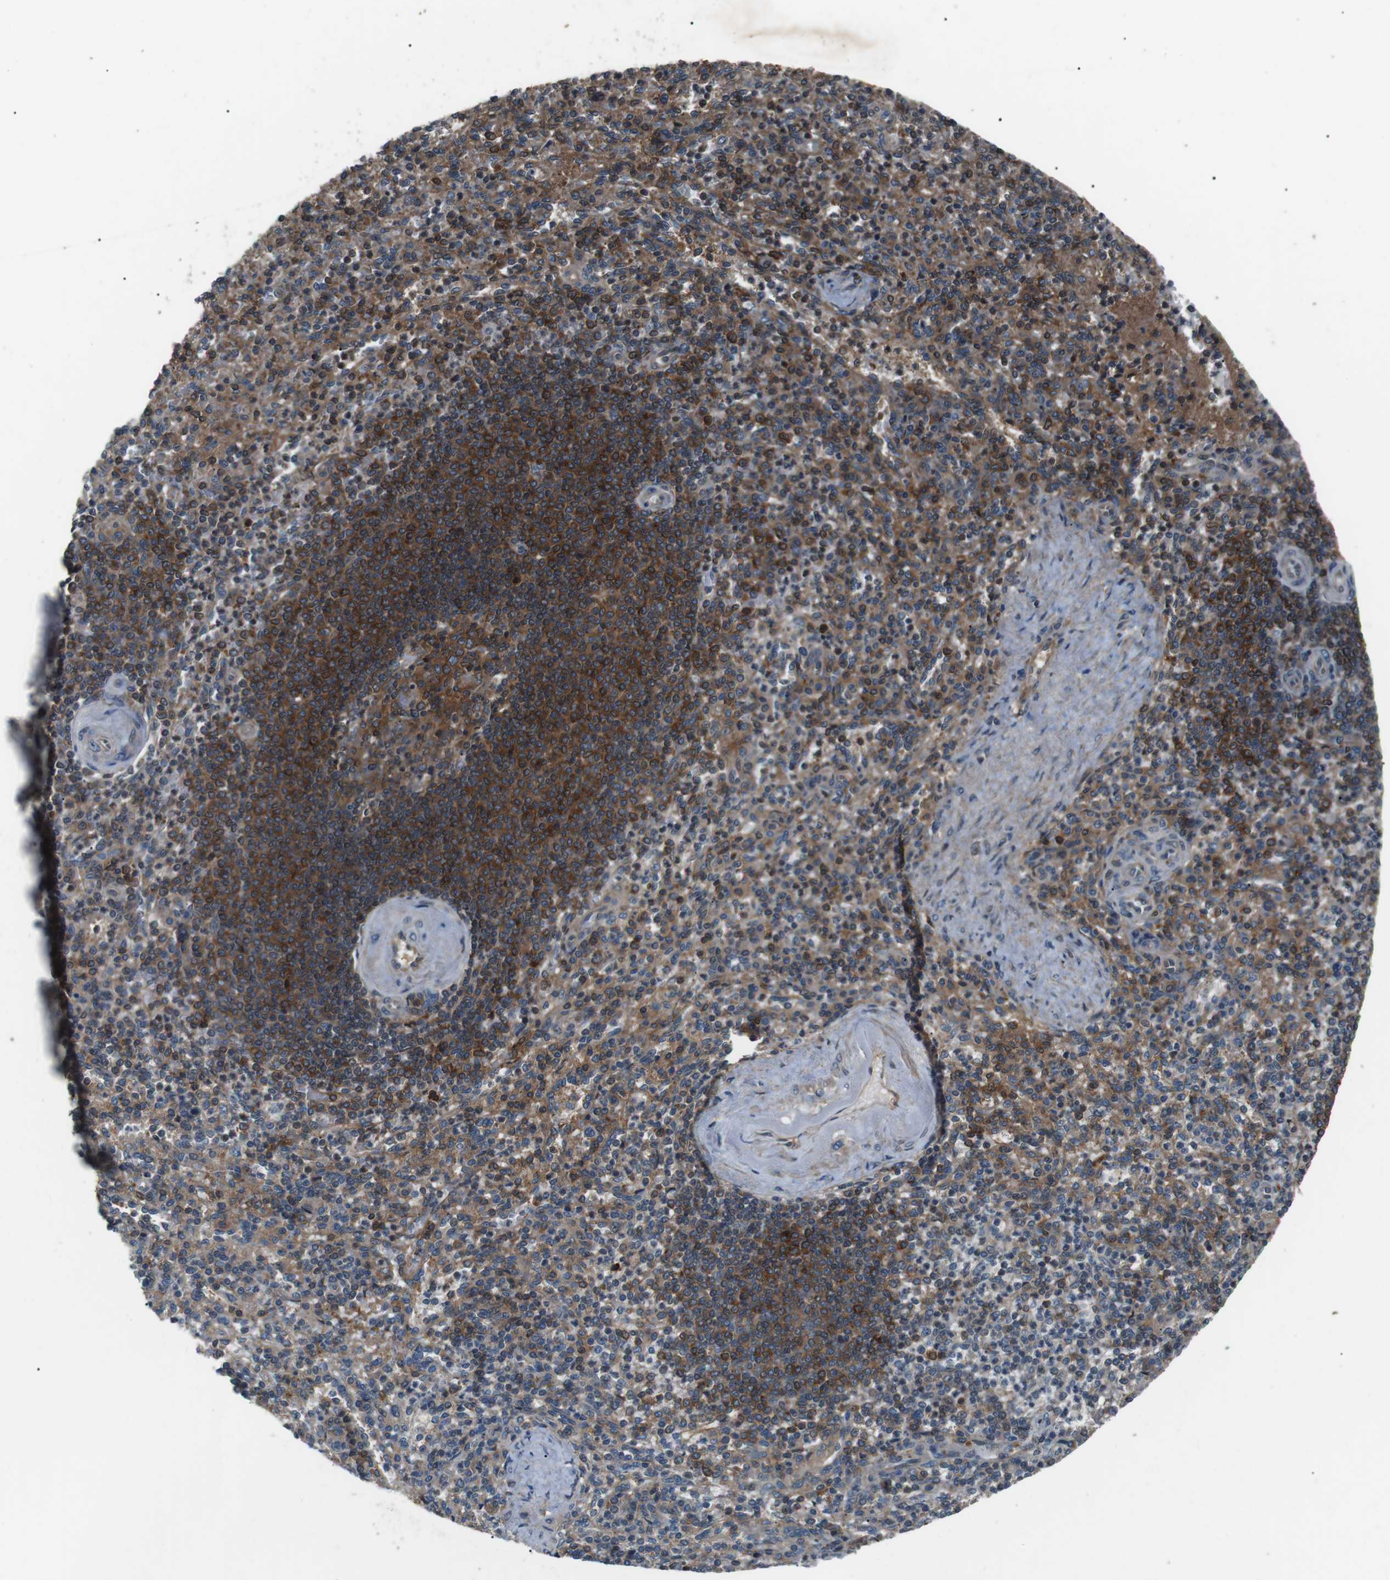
{"staining": {"intensity": "moderate", "quantity": ">75%", "location": "cytoplasmic/membranous"}, "tissue": "spleen", "cell_type": "Cells in red pulp", "image_type": "normal", "snomed": [{"axis": "morphology", "description": "Normal tissue, NOS"}, {"axis": "topography", "description": "Spleen"}], "caption": "This is a histology image of IHC staining of unremarkable spleen, which shows moderate positivity in the cytoplasmic/membranous of cells in red pulp.", "gene": "GPR161", "patient": {"sex": "female", "age": 74}}